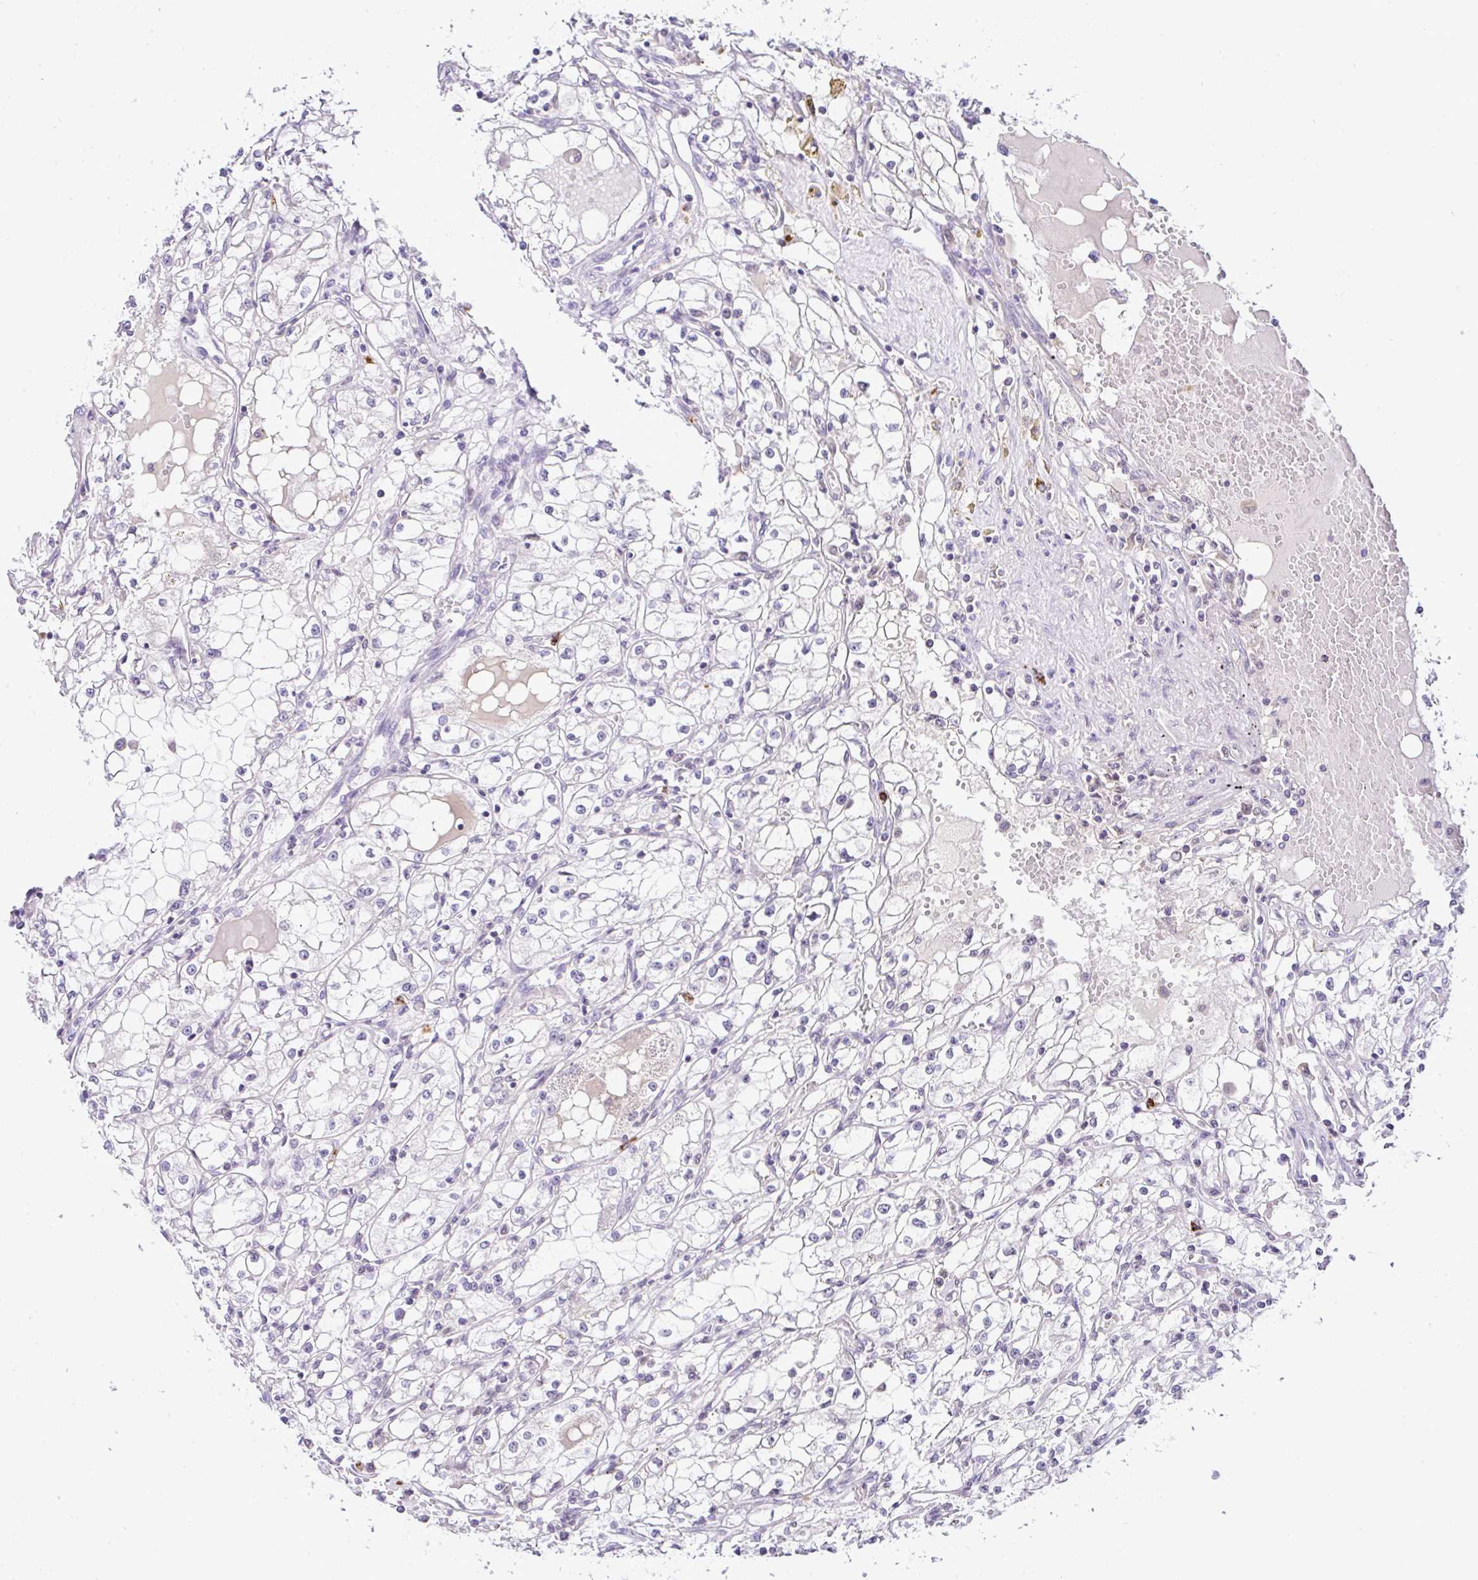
{"staining": {"intensity": "negative", "quantity": "none", "location": "none"}, "tissue": "renal cancer", "cell_type": "Tumor cells", "image_type": "cancer", "snomed": [{"axis": "morphology", "description": "Adenocarcinoma, NOS"}, {"axis": "topography", "description": "Kidney"}], "caption": "Immunohistochemistry image of renal adenocarcinoma stained for a protein (brown), which displays no staining in tumor cells. (DAB immunohistochemistry (IHC) with hematoxylin counter stain).", "gene": "PTPN2", "patient": {"sex": "male", "age": 56}}